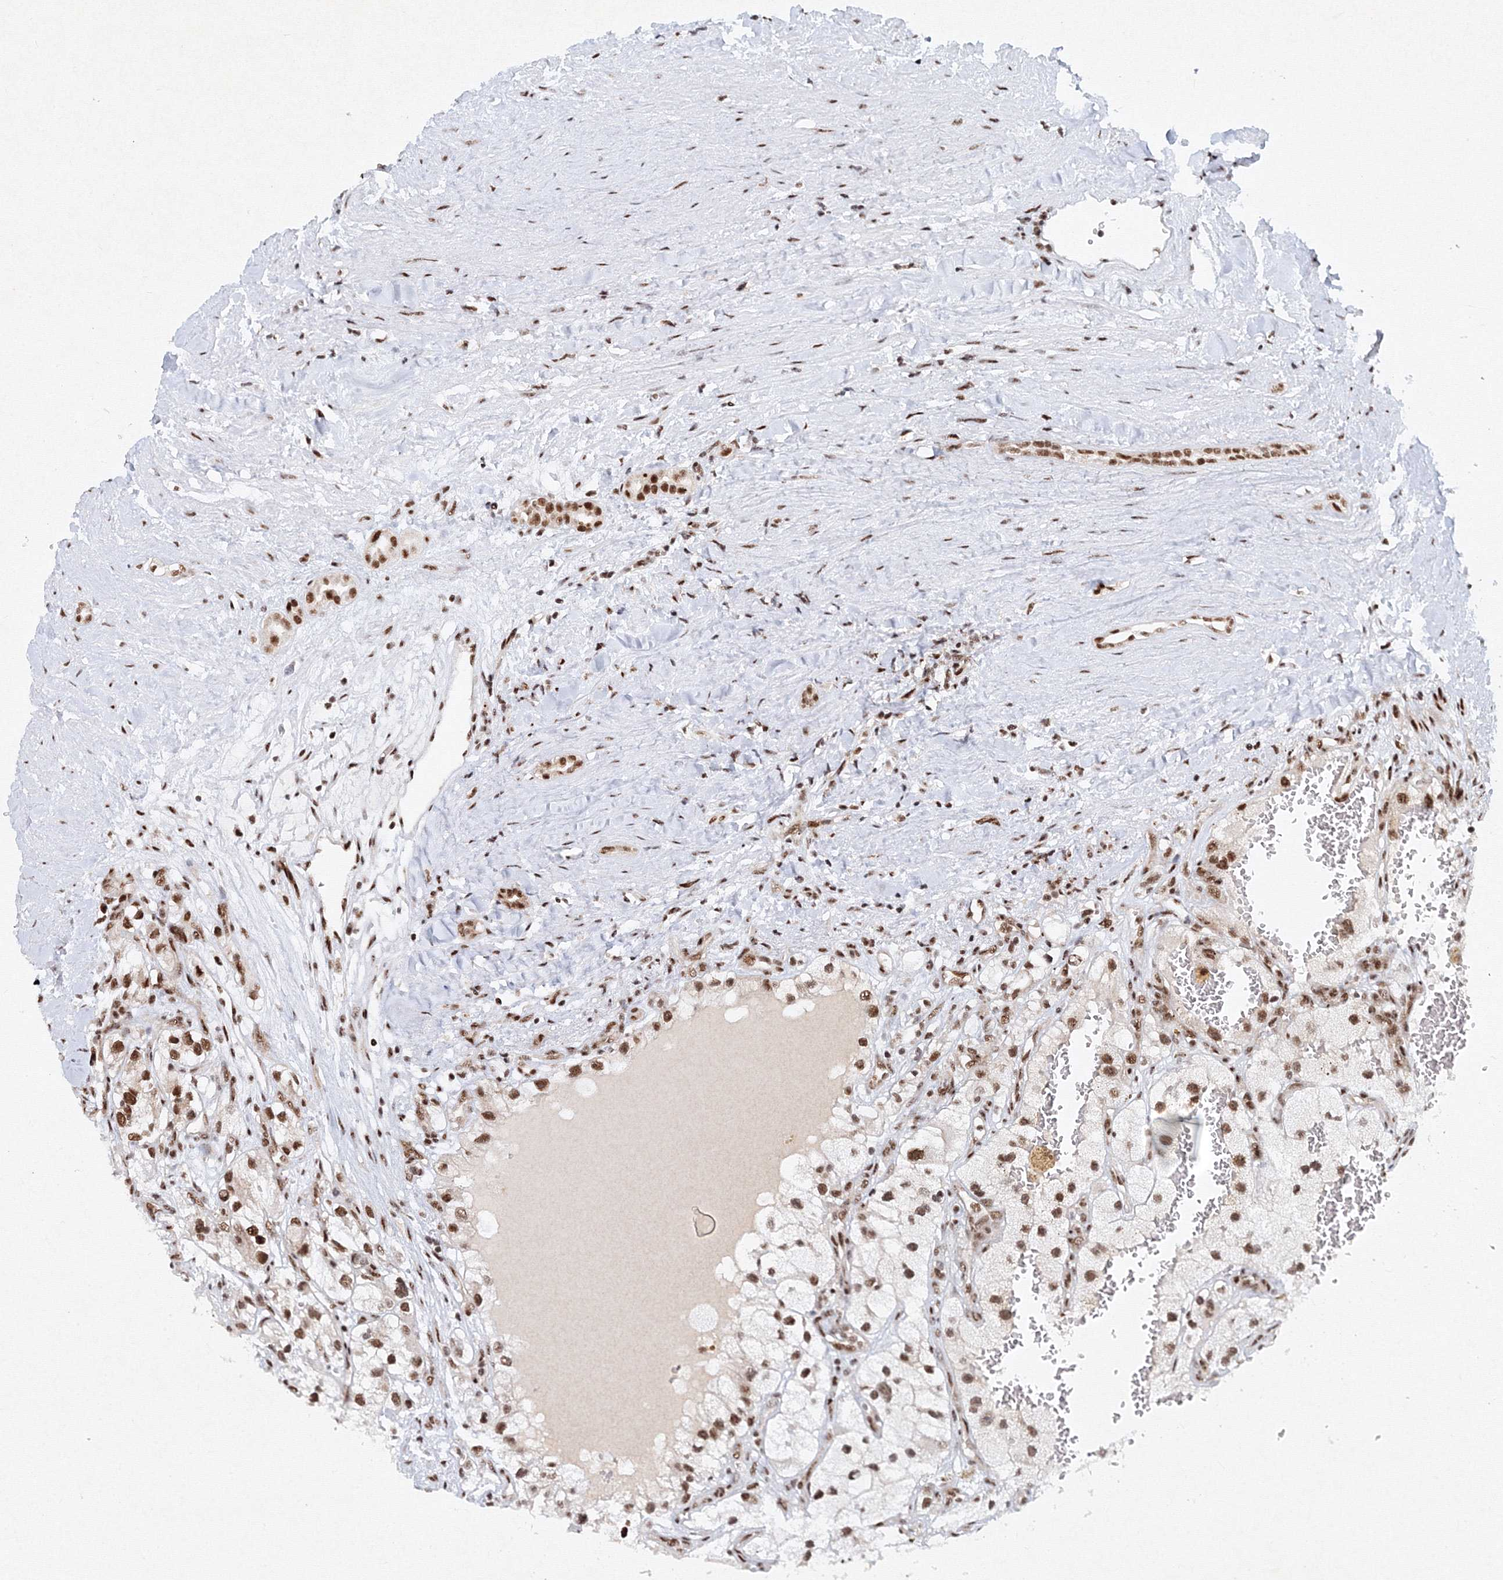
{"staining": {"intensity": "moderate", "quantity": ">75%", "location": "nuclear"}, "tissue": "renal cancer", "cell_type": "Tumor cells", "image_type": "cancer", "snomed": [{"axis": "morphology", "description": "Adenocarcinoma, NOS"}, {"axis": "topography", "description": "Kidney"}], "caption": "Approximately >75% of tumor cells in human renal cancer (adenocarcinoma) exhibit moderate nuclear protein staining as visualized by brown immunohistochemical staining.", "gene": "SNRPC", "patient": {"sex": "female", "age": 57}}